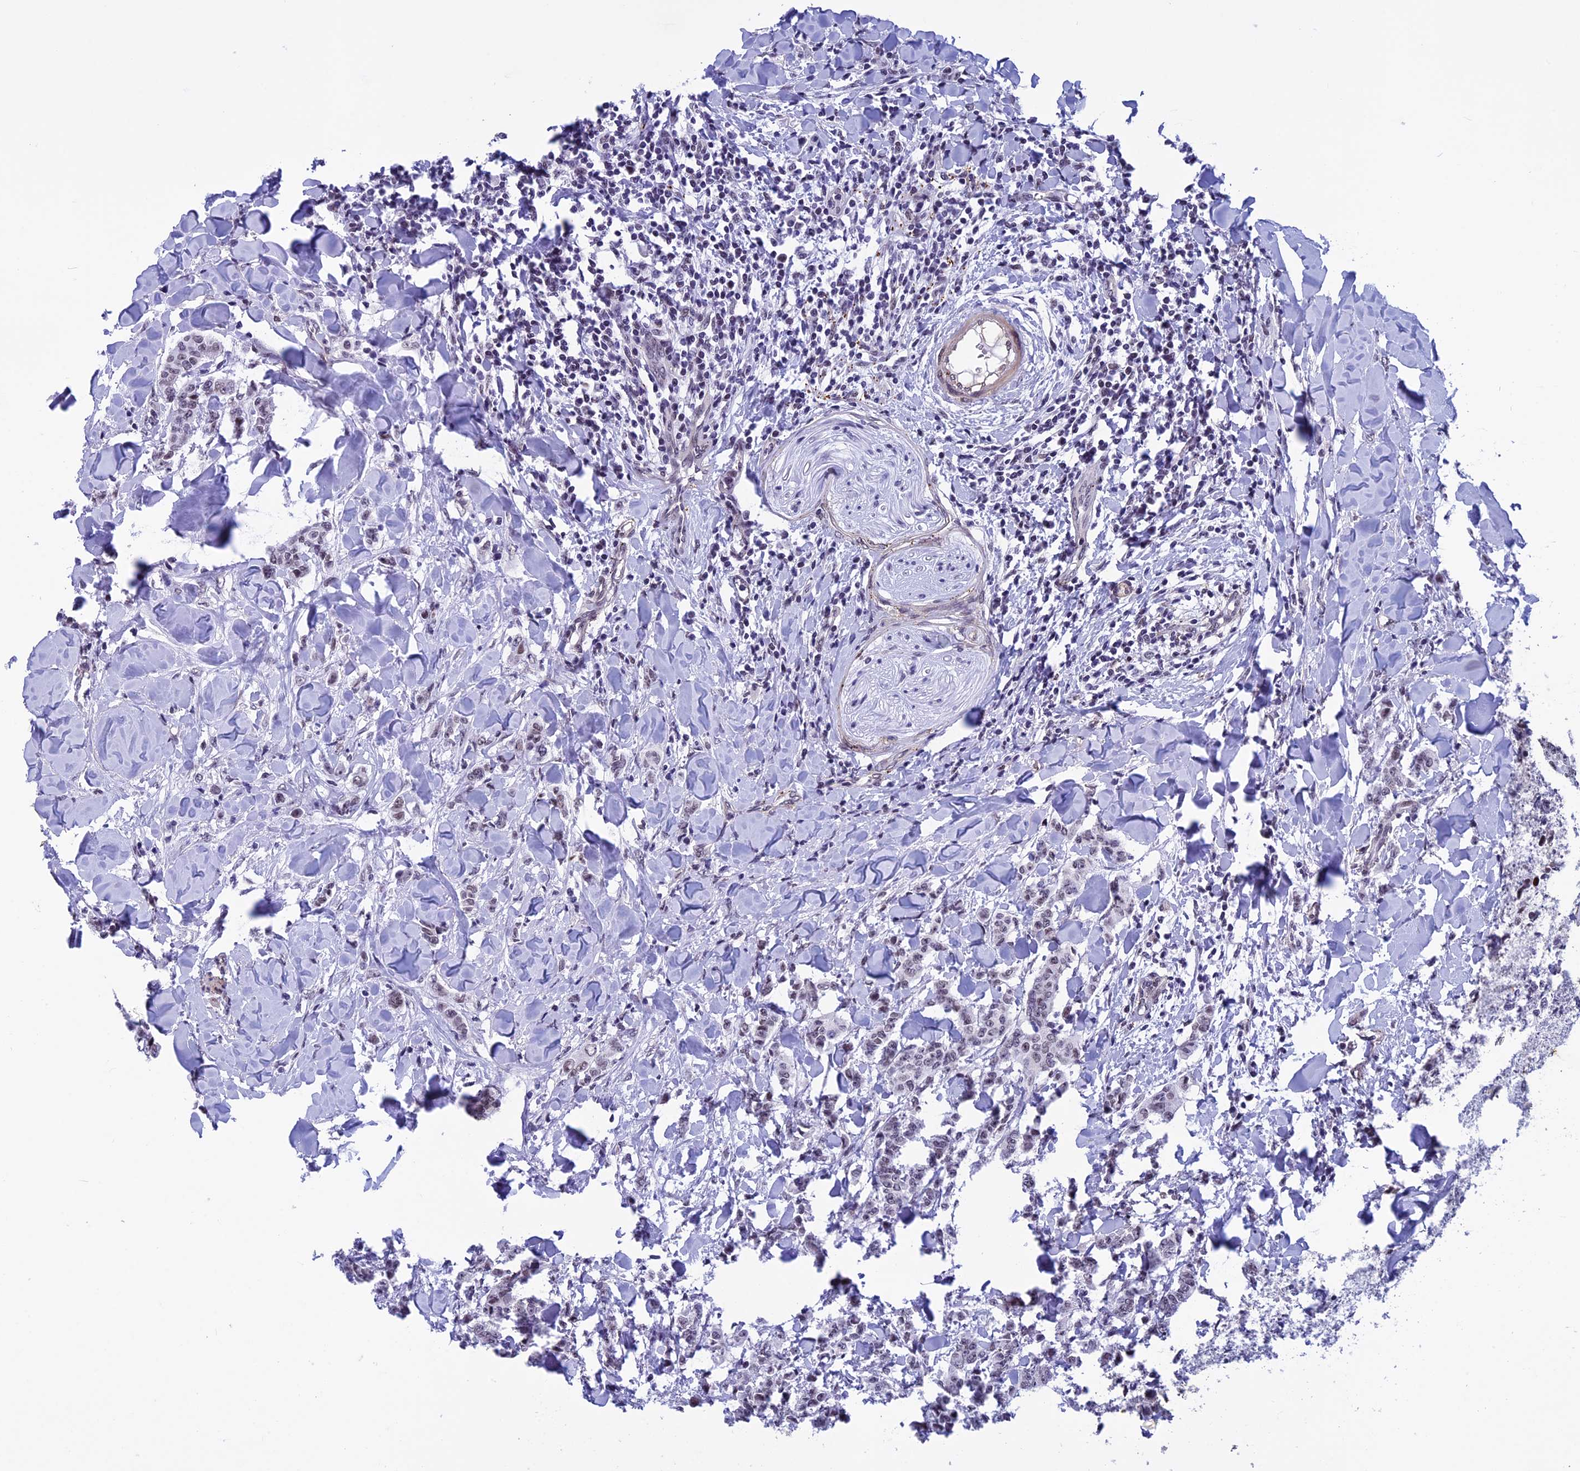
{"staining": {"intensity": "weak", "quantity": ">75%", "location": "nuclear"}, "tissue": "breast cancer", "cell_type": "Tumor cells", "image_type": "cancer", "snomed": [{"axis": "morphology", "description": "Duct carcinoma"}, {"axis": "topography", "description": "Breast"}], "caption": "Invasive ductal carcinoma (breast) was stained to show a protein in brown. There is low levels of weak nuclear expression in about >75% of tumor cells. (IHC, brightfield microscopy, high magnification).", "gene": "NIPBL", "patient": {"sex": "female", "age": 40}}